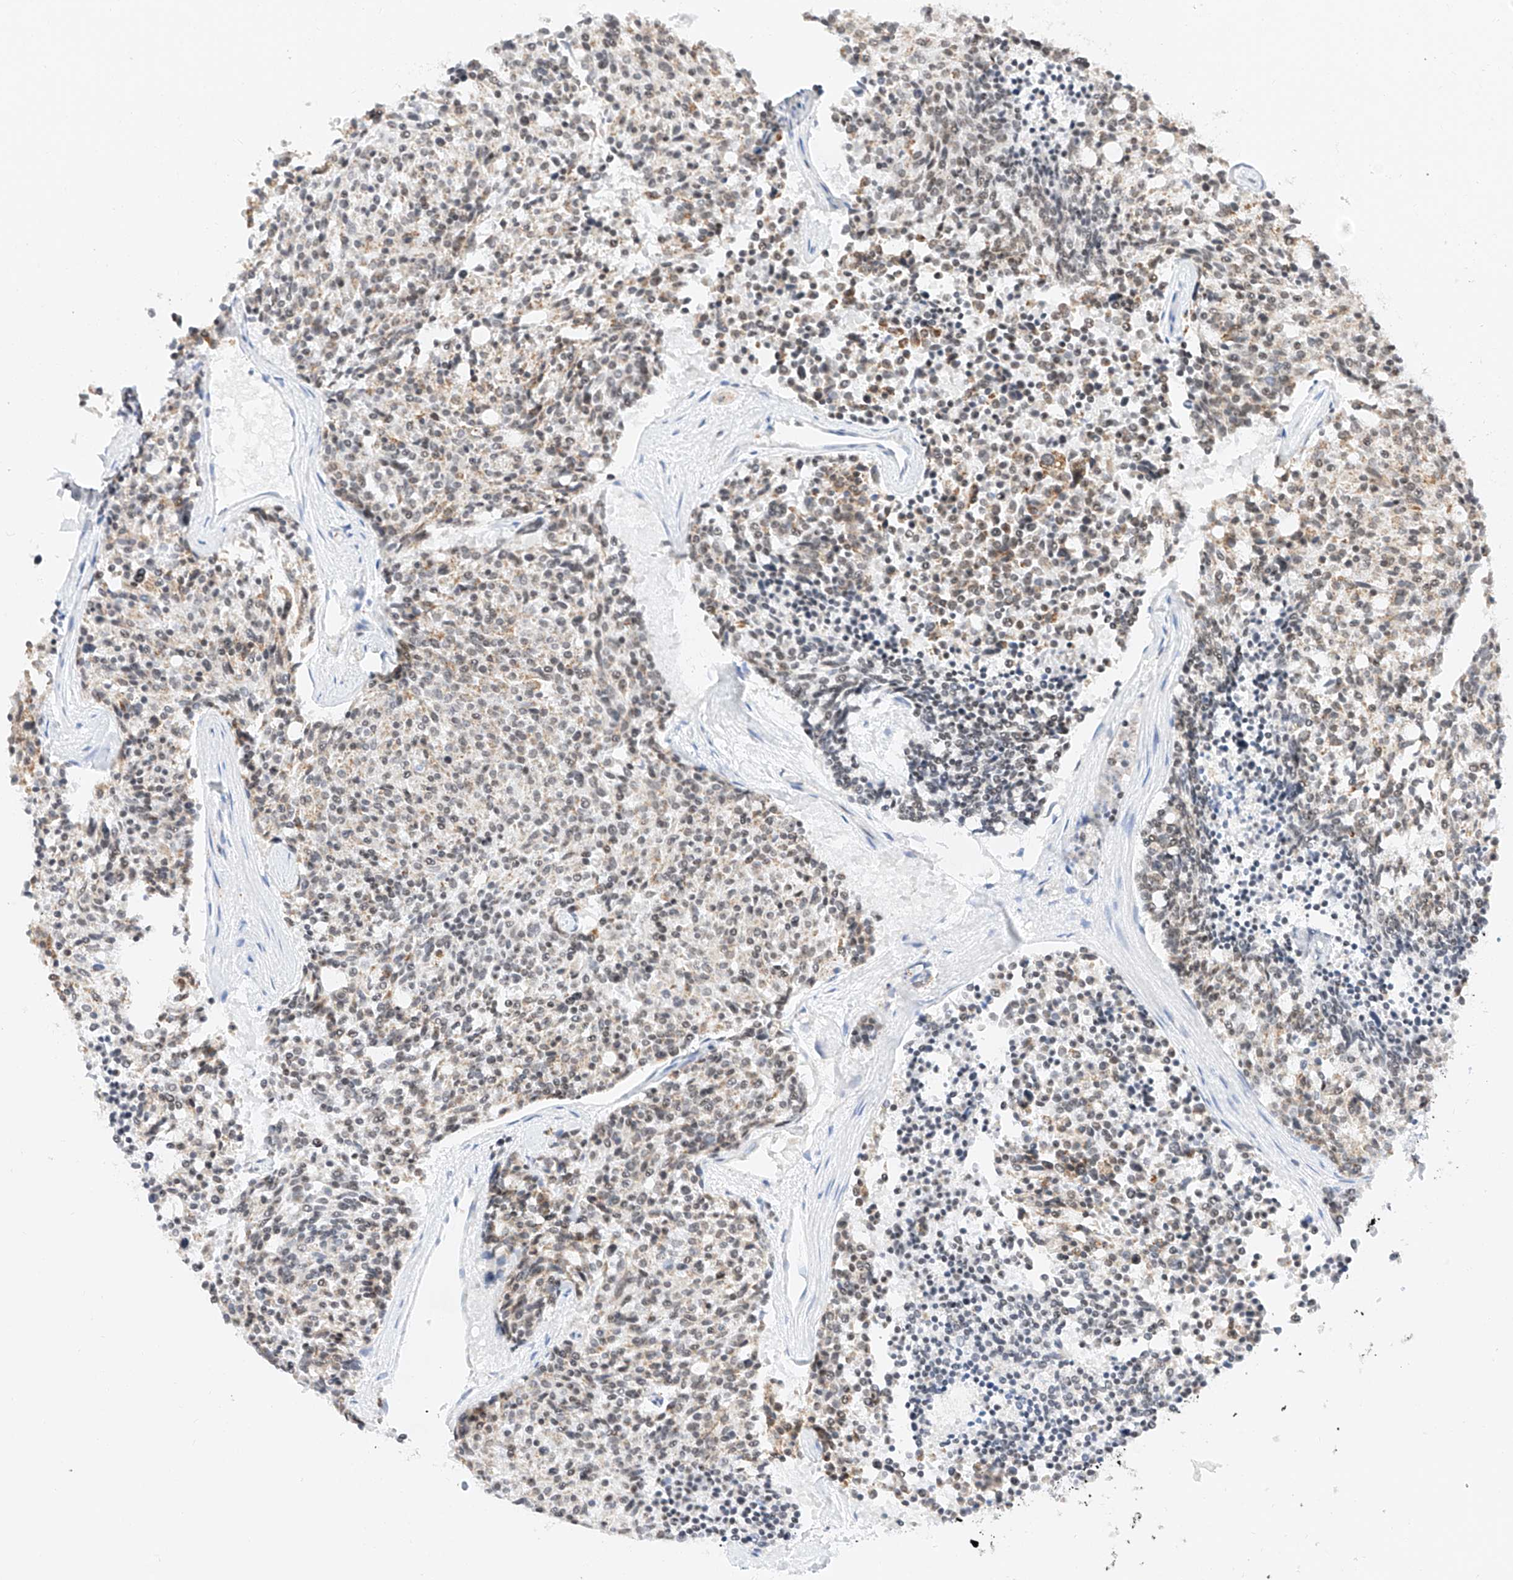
{"staining": {"intensity": "weak", "quantity": "<25%", "location": "cytoplasmic/membranous"}, "tissue": "carcinoid", "cell_type": "Tumor cells", "image_type": "cancer", "snomed": [{"axis": "morphology", "description": "Carcinoid, malignant, NOS"}, {"axis": "topography", "description": "Pancreas"}], "caption": "Immunohistochemical staining of malignant carcinoid shows no significant staining in tumor cells.", "gene": "NRF1", "patient": {"sex": "female", "age": 54}}